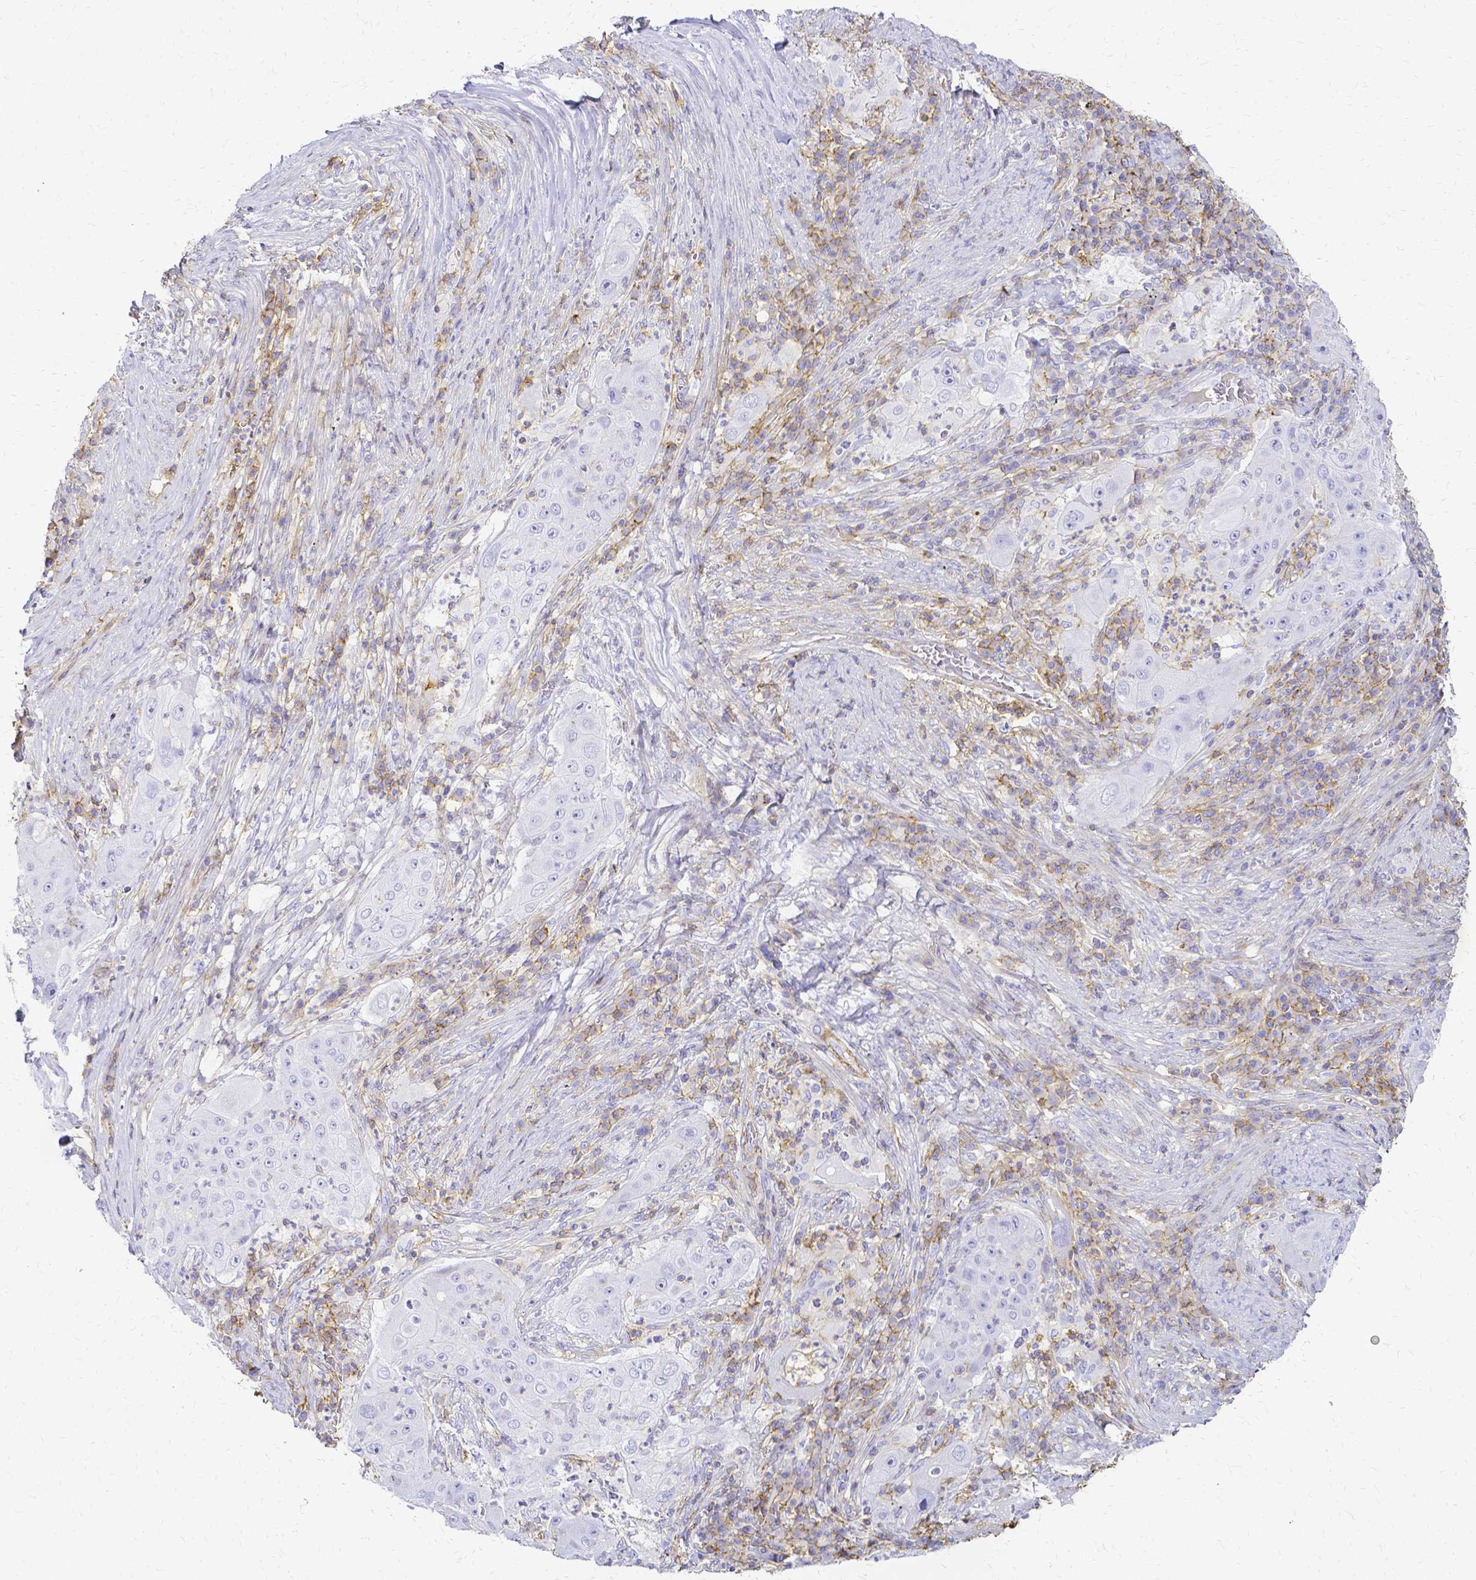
{"staining": {"intensity": "negative", "quantity": "none", "location": "none"}, "tissue": "lung cancer", "cell_type": "Tumor cells", "image_type": "cancer", "snomed": [{"axis": "morphology", "description": "Squamous cell carcinoma, NOS"}, {"axis": "topography", "description": "Lung"}], "caption": "Immunohistochemistry image of human lung squamous cell carcinoma stained for a protein (brown), which exhibits no staining in tumor cells.", "gene": "HSPA12A", "patient": {"sex": "female", "age": 59}}